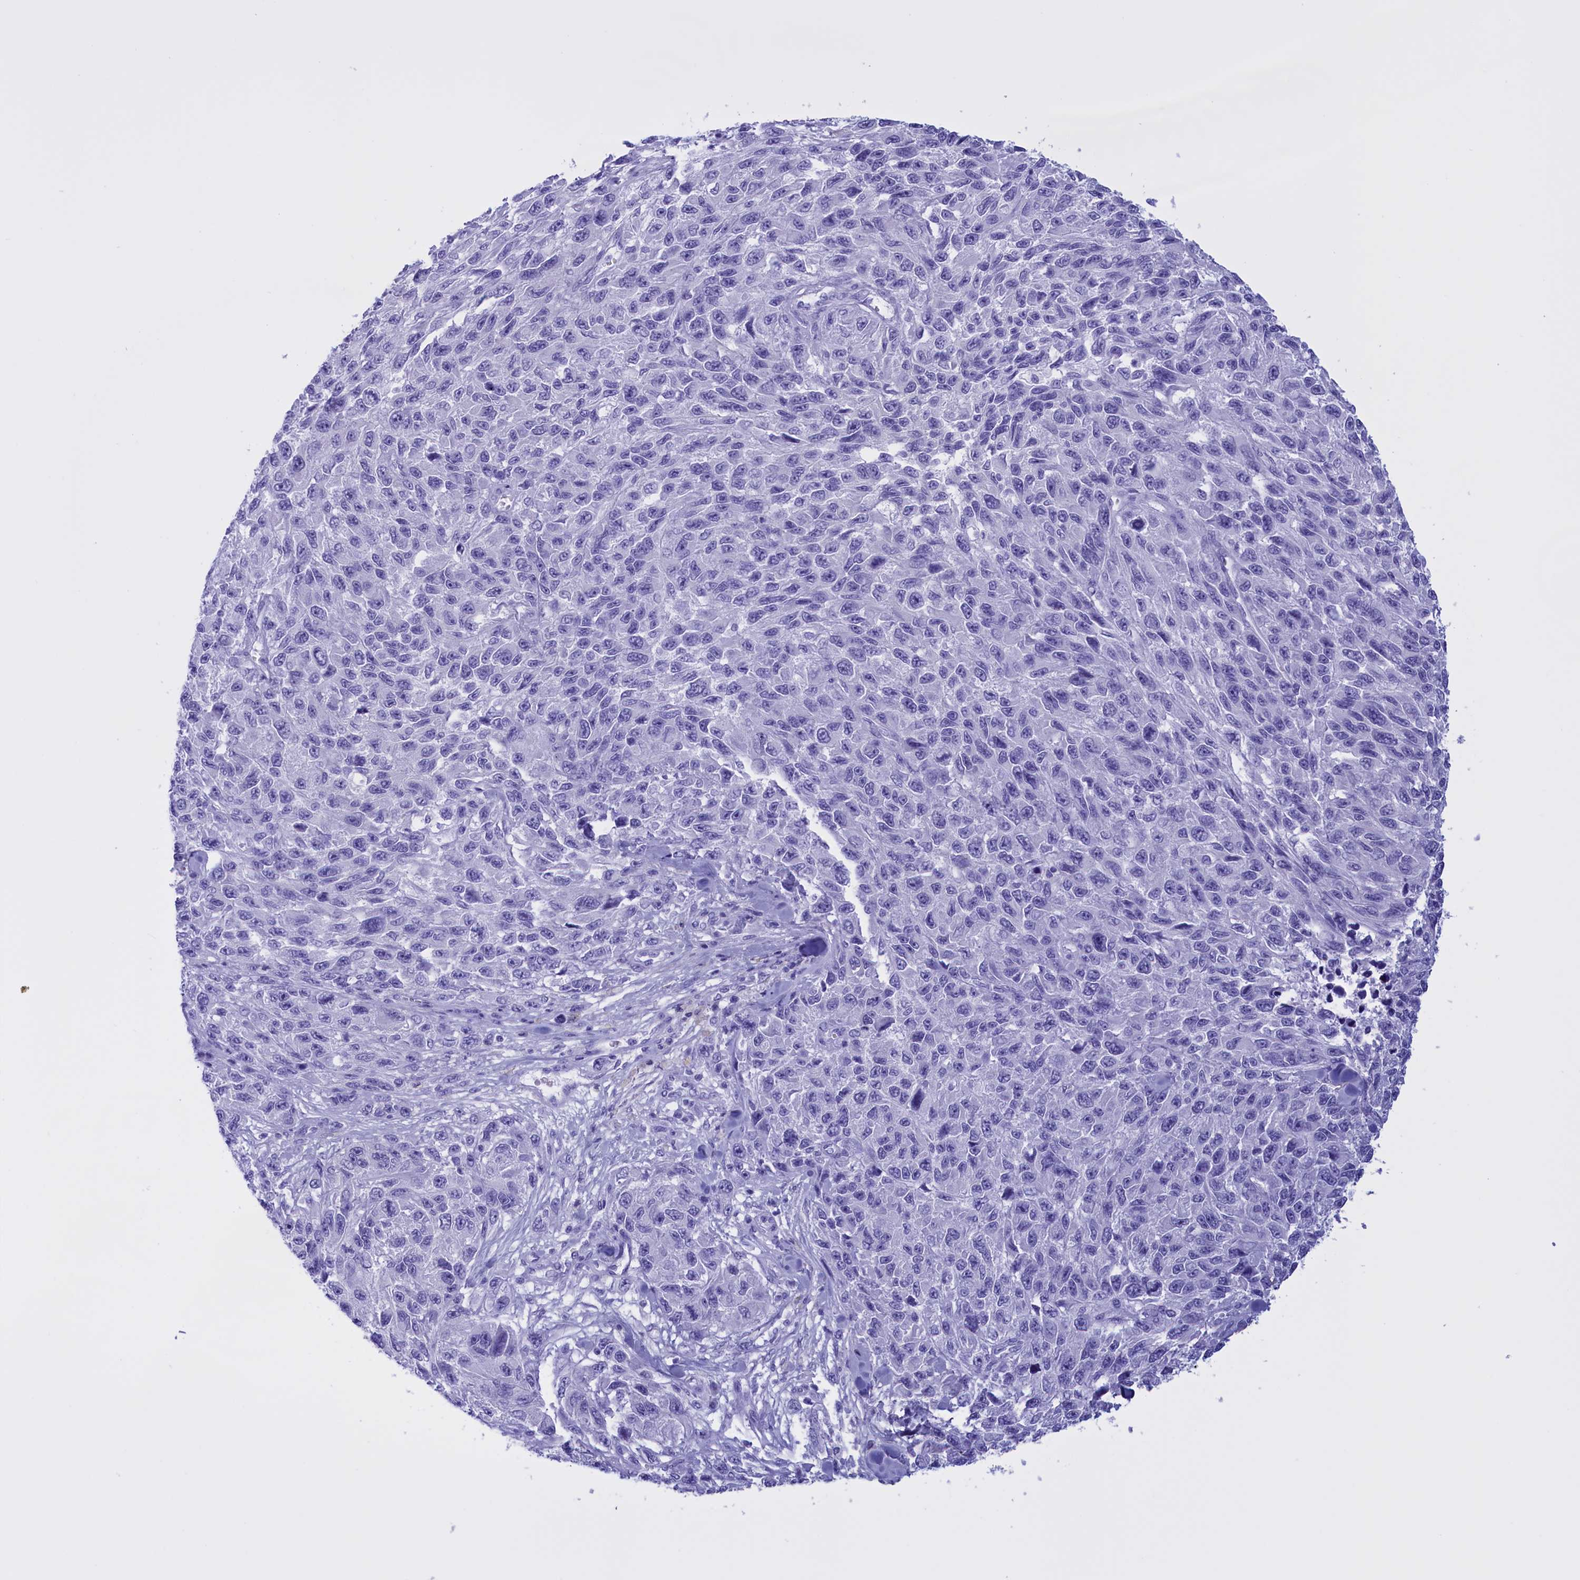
{"staining": {"intensity": "negative", "quantity": "none", "location": "none"}, "tissue": "melanoma", "cell_type": "Tumor cells", "image_type": "cancer", "snomed": [{"axis": "morphology", "description": "Malignant melanoma, NOS"}, {"axis": "topography", "description": "Skin"}], "caption": "Melanoma was stained to show a protein in brown. There is no significant expression in tumor cells.", "gene": "BRI3", "patient": {"sex": "female", "age": 96}}